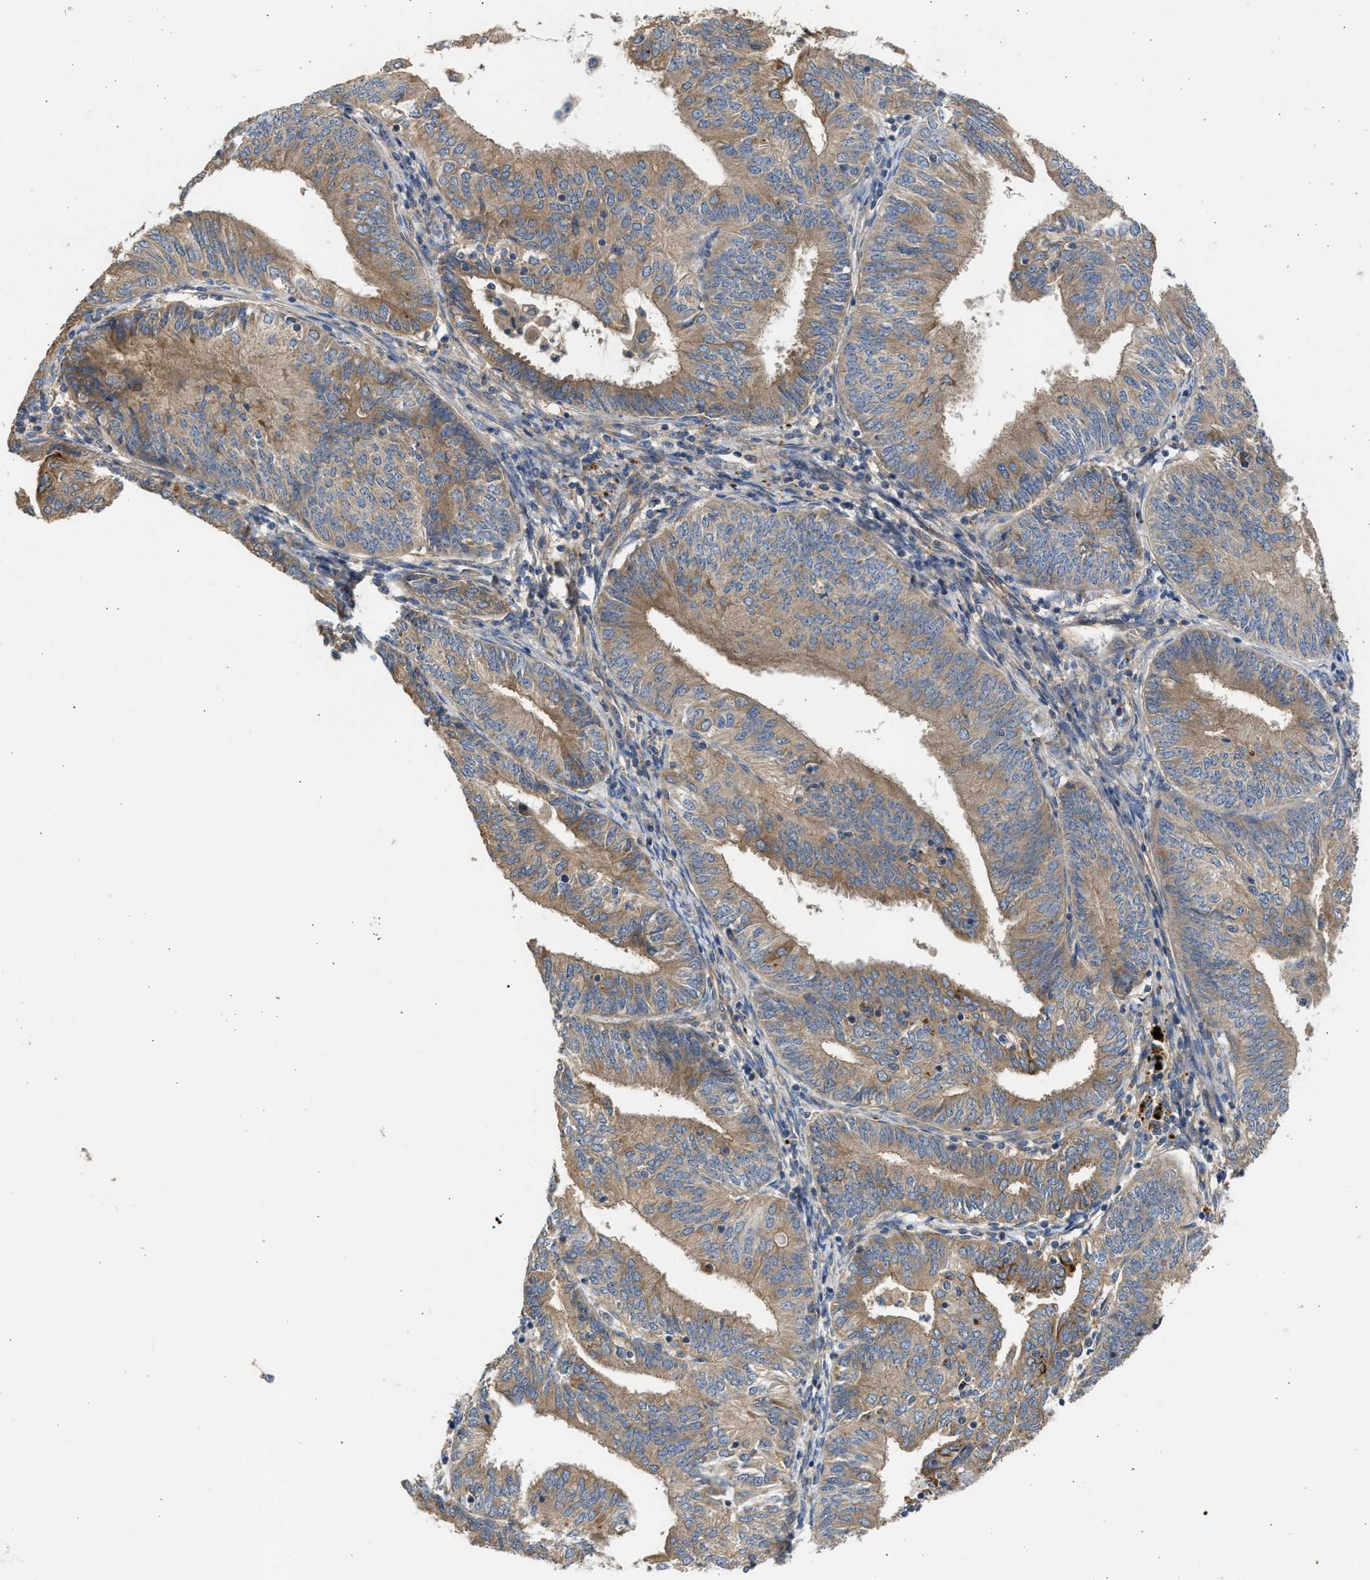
{"staining": {"intensity": "moderate", "quantity": ">75%", "location": "cytoplasmic/membranous"}, "tissue": "endometrial cancer", "cell_type": "Tumor cells", "image_type": "cancer", "snomed": [{"axis": "morphology", "description": "Adenocarcinoma, NOS"}, {"axis": "topography", "description": "Endometrium"}], "caption": "Adenocarcinoma (endometrial) tissue reveals moderate cytoplasmic/membranous expression in about >75% of tumor cells", "gene": "CSRNP2", "patient": {"sex": "female", "age": 58}}